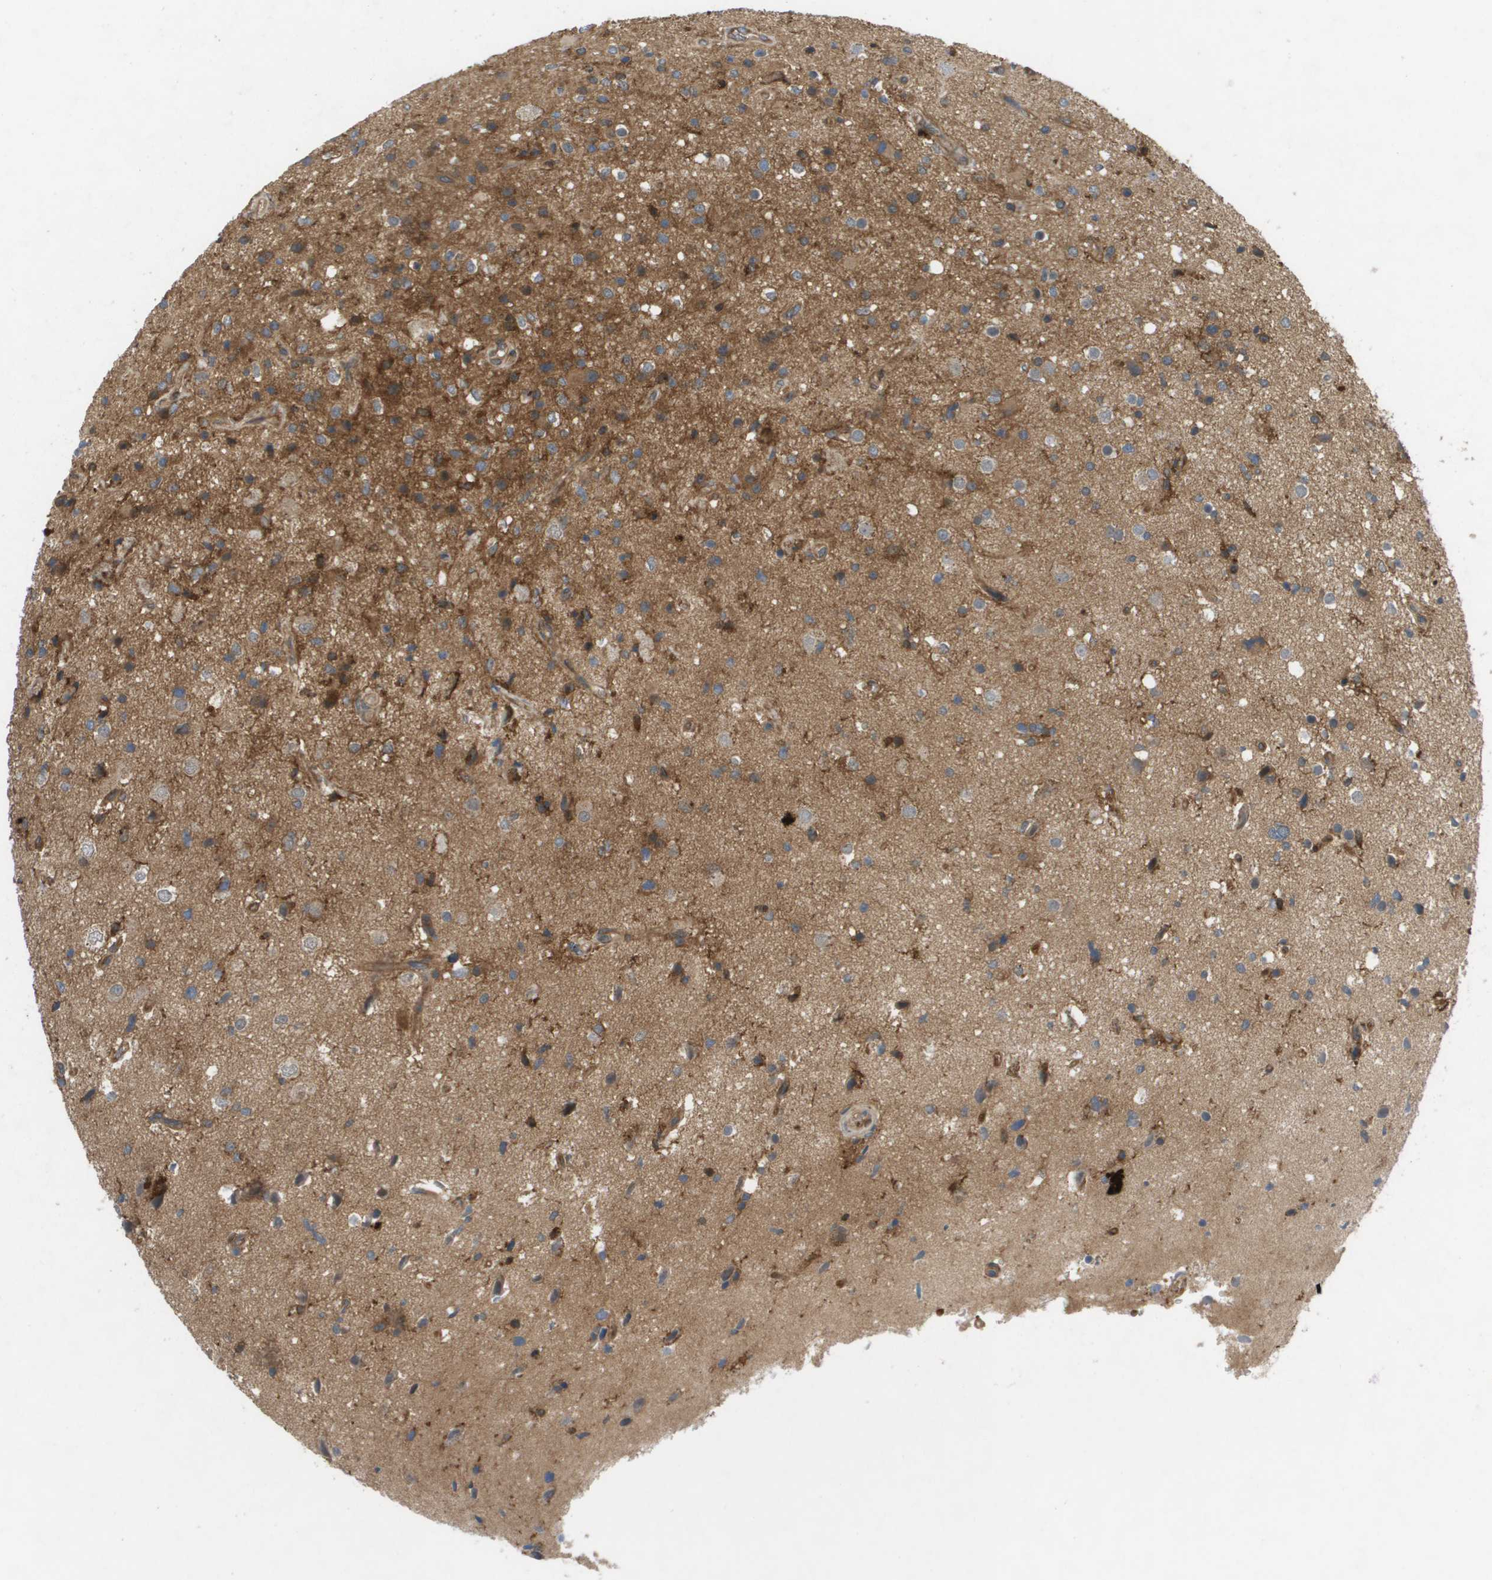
{"staining": {"intensity": "moderate", "quantity": ">75%", "location": "cytoplasmic/membranous"}, "tissue": "glioma", "cell_type": "Tumor cells", "image_type": "cancer", "snomed": [{"axis": "morphology", "description": "Glioma, malignant, High grade"}, {"axis": "topography", "description": "Brain"}], "caption": "An immunohistochemistry (IHC) histopathology image of tumor tissue is shown. Protein staining in brown shows moderate cytoplasmic/membranous positivity in malignant glioma (high-grade) within tumor cells.", "gene": "PALD1", "patient": {"sex": "male", "age": 33}}